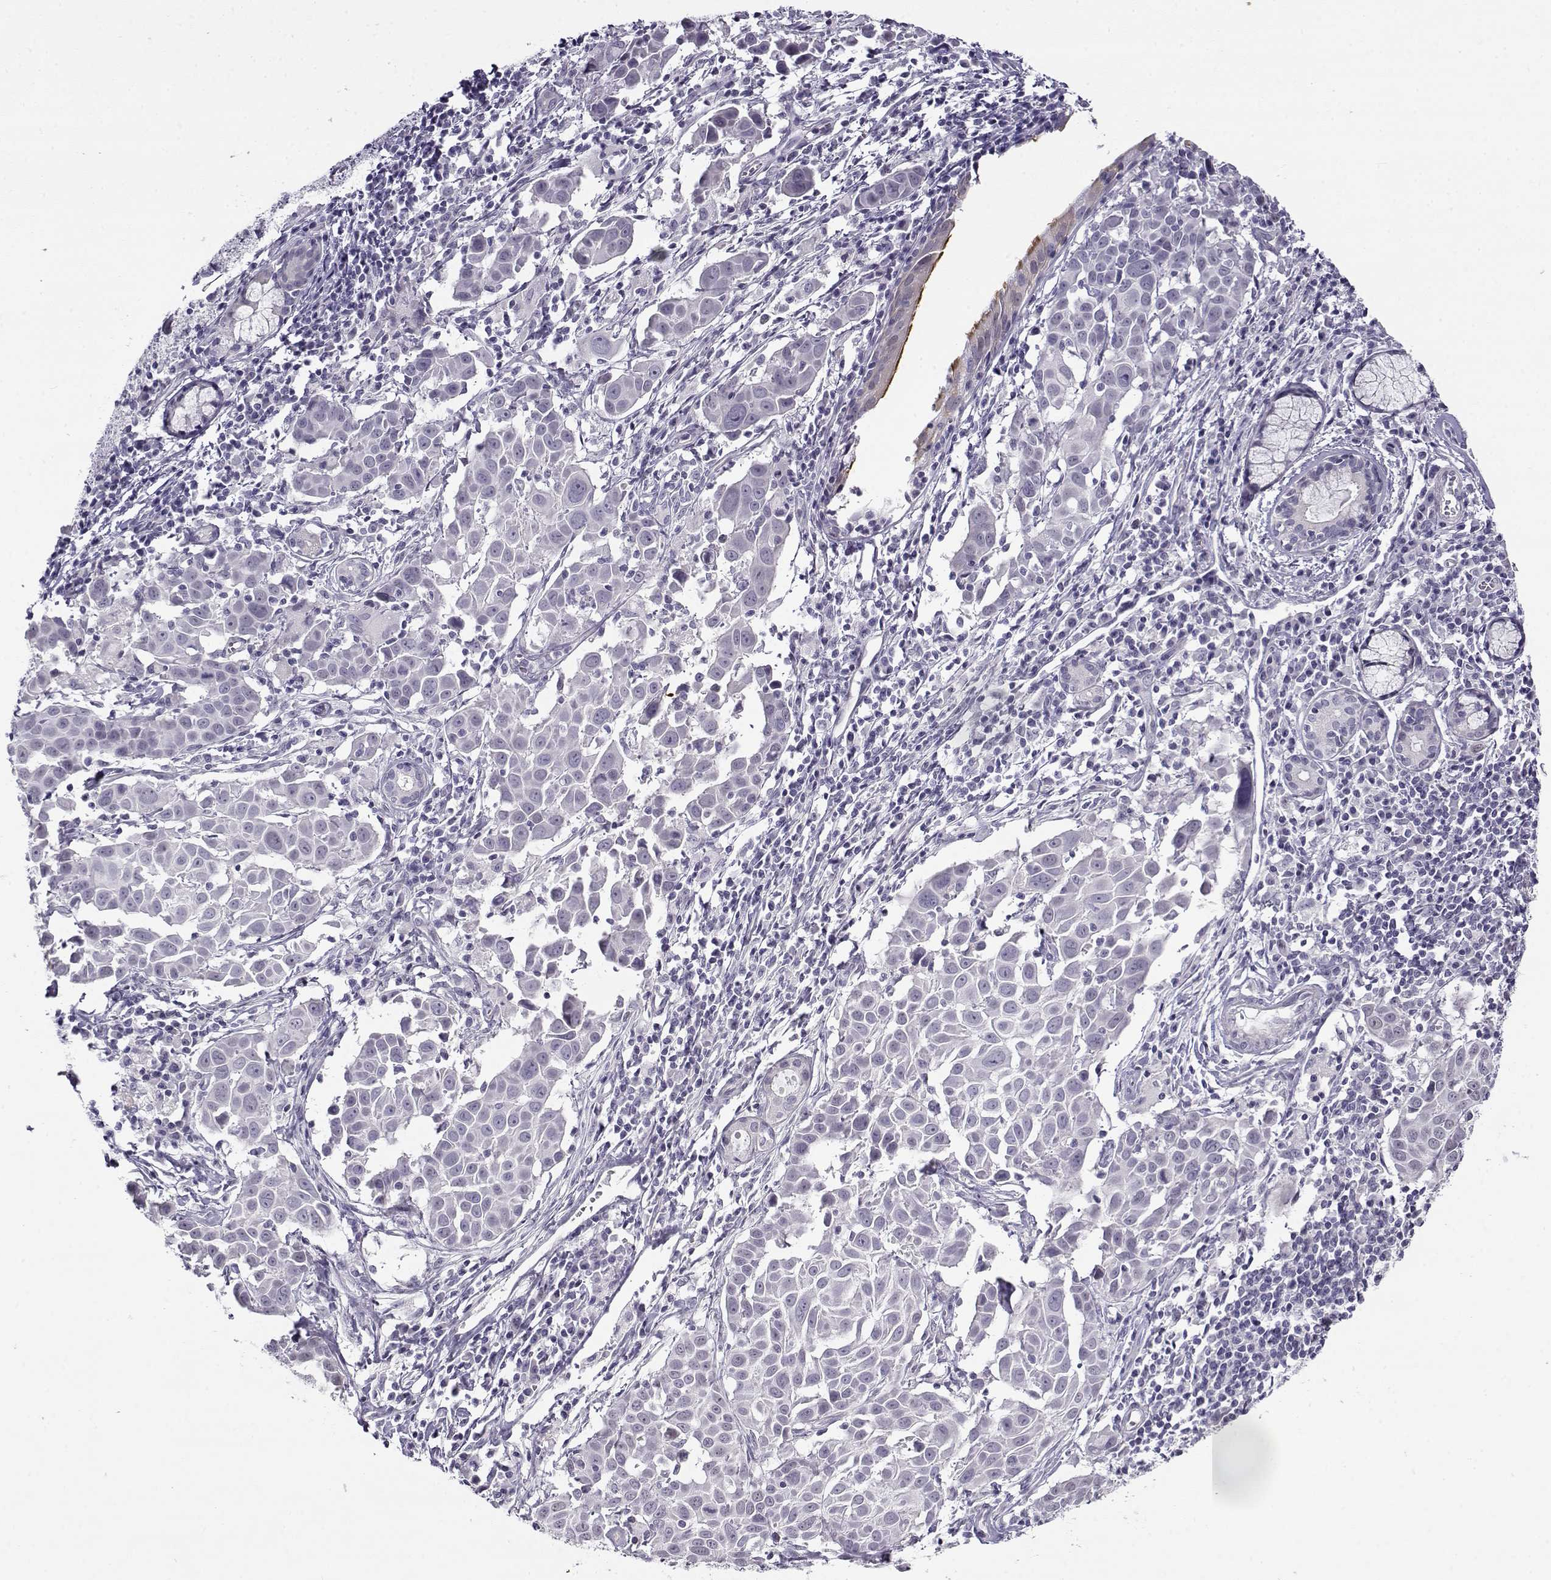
{"staining": {"intensity": "negative", "quantity": "none", "location": "none"}, "tissue": "lung cancer", "cell_type": "Tumor cells", "image_type": "cancer", "snomed": [{"axis": "morphology", "description": "Squamous cell carcinoma, NOS"}, {"axis": "topography", "description": "Lung"}], "caption": "DAB immunohistochemical staining of lung cancer reveals no significant expression in tumor cells.", "gene": "TEX55", "patient": {"sex": "male", "age": 57}}